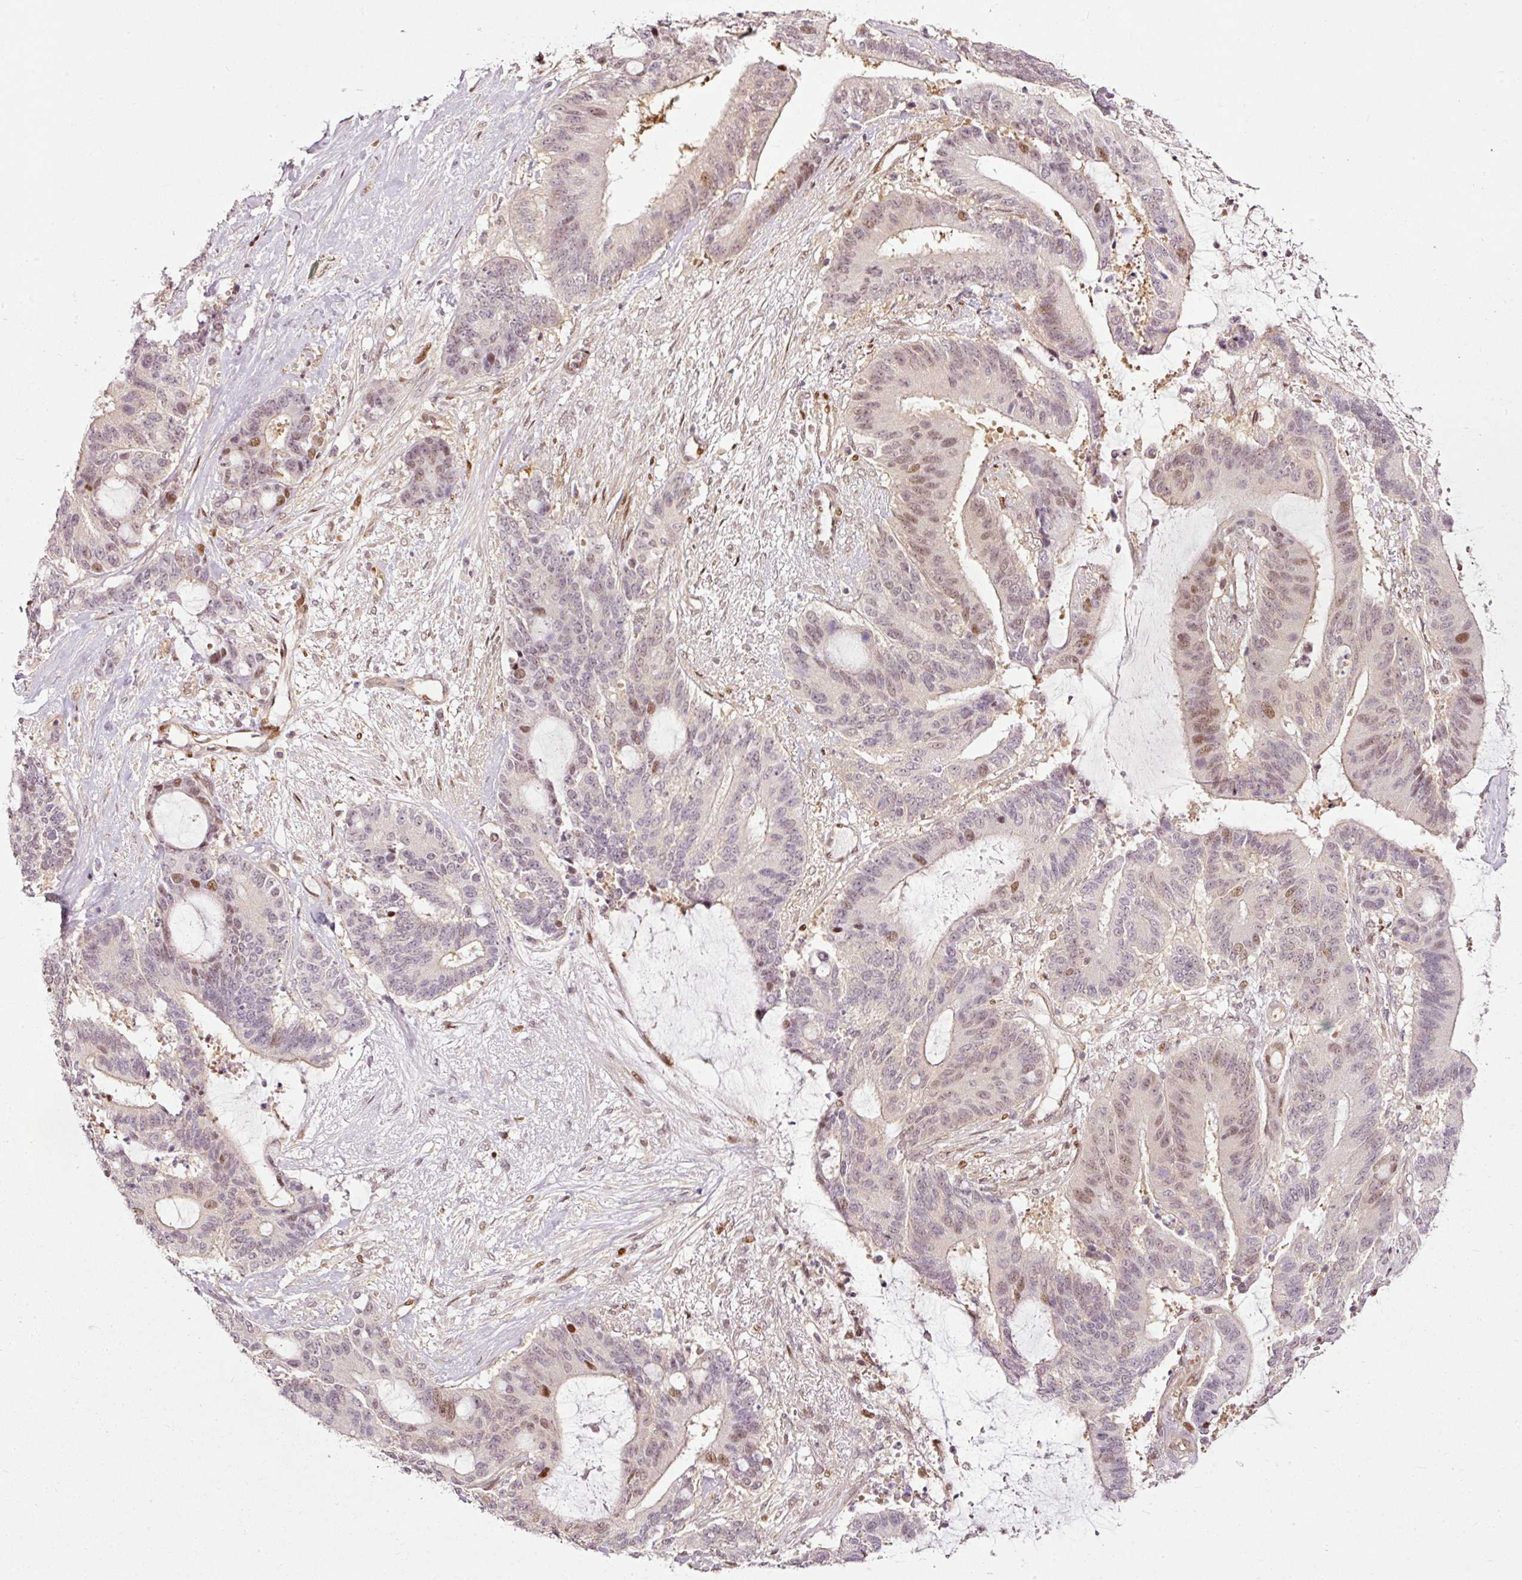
{"staining": {"intensity": "moderate", "quantity": "<25%", "location": "nuclear"}, "tissue": "liver cancer", "cell_type": "Tumor cells", "image_type": "cancer", "snomed": [{"axis": "morphology", "description": "Normal tissue, NOS"}, {"axis": "morphology", "description": "Cholangiocarcinoma"}, {"axis": "topography", "description": "Liver"}, {"axis": "topography", "description": "Peripheral nerve tissue"}], "caption": "IHC (DAB (3,3'-diaminobenzidine)) staining of human liver cancer reveals moderate nuclear protein expression in about <25% of tumor cells.", "gene": "ZNF778", "patient": {"sex": "female", "age": 73}}